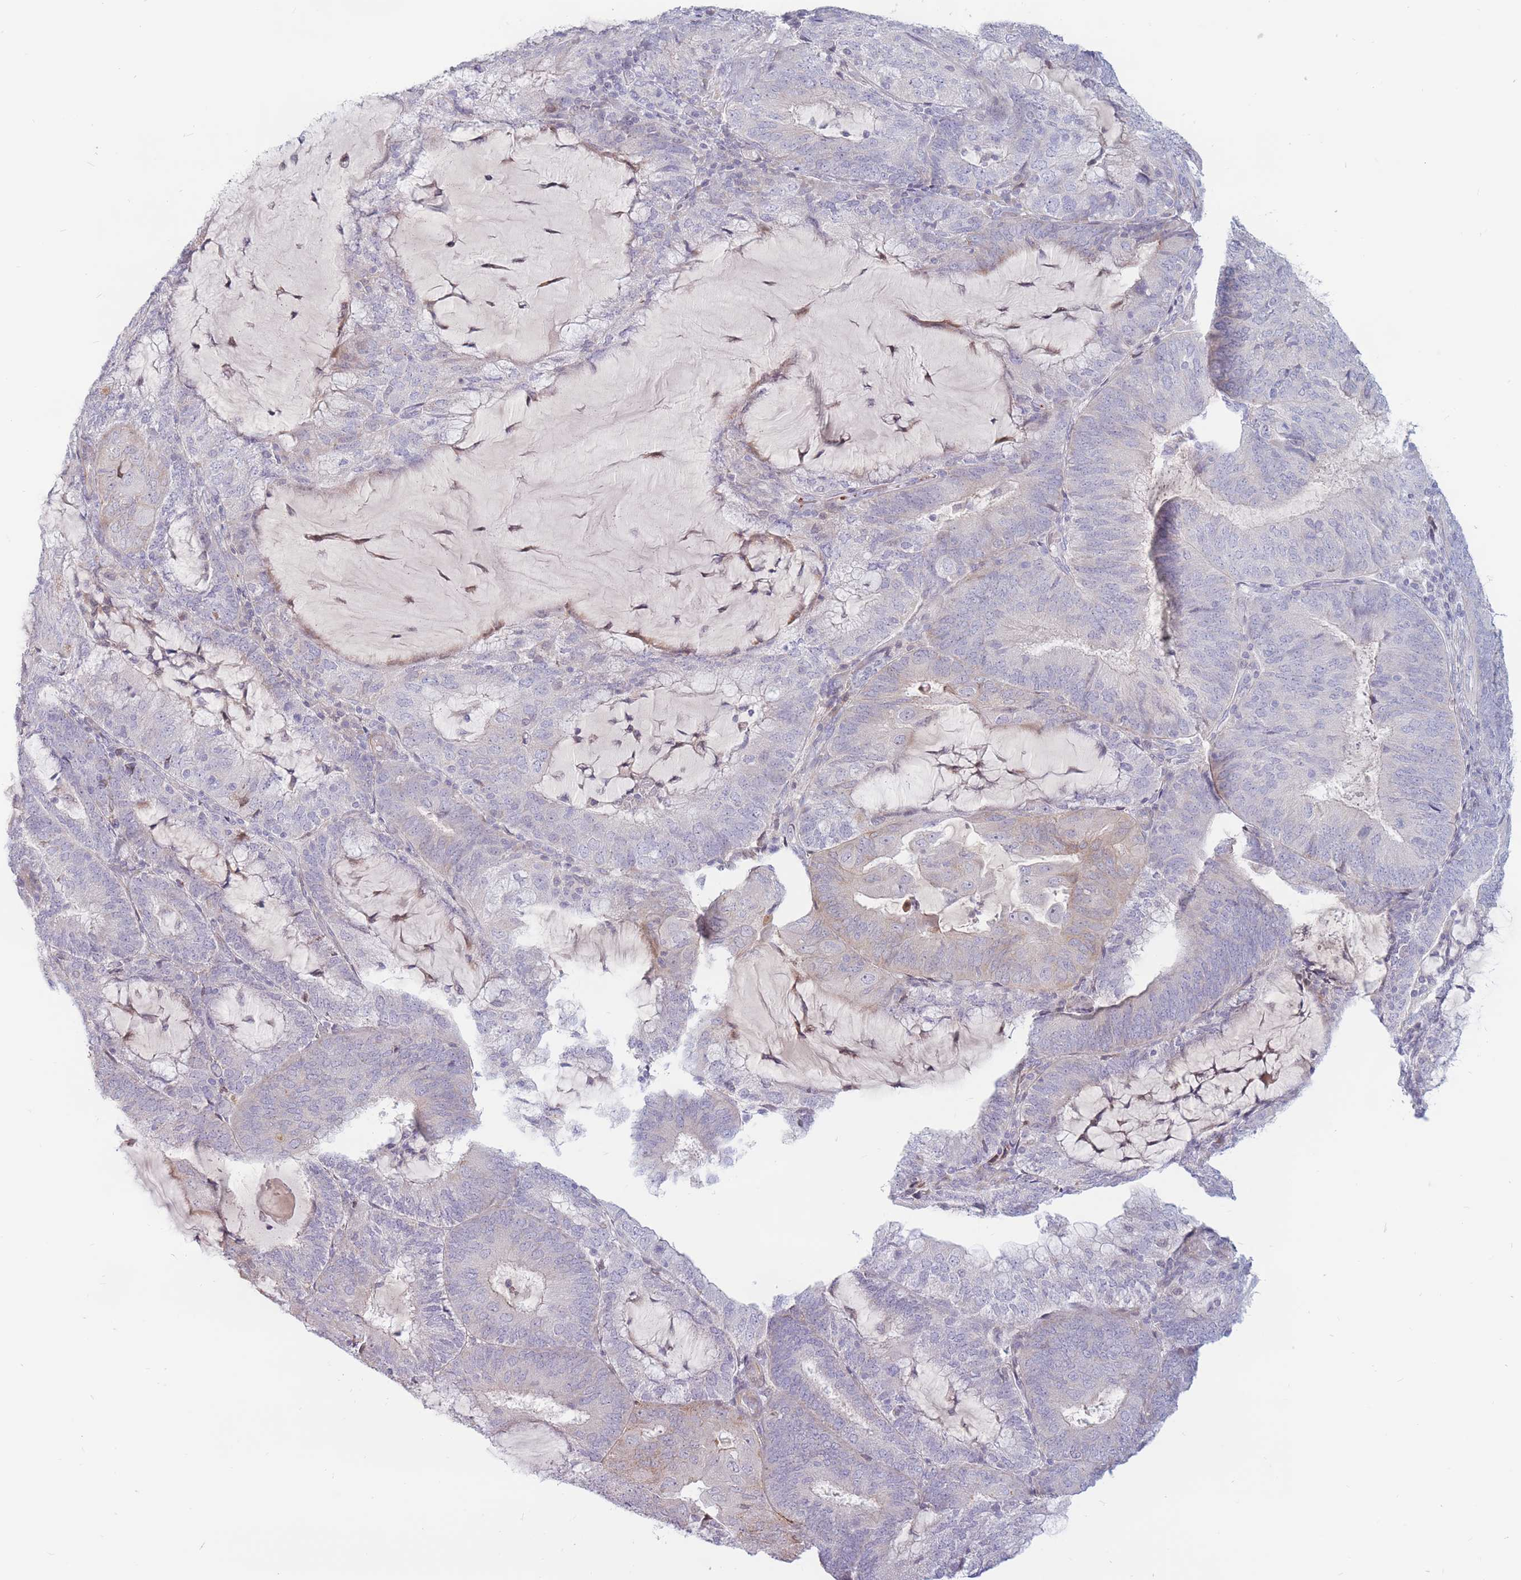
{"staining": {"intensity": "negative", "quantity": "none", "location": "none"}, "tissue": "endometrial cancer", "cell_type": "Tumor cells", "image_type": "cancer", "snomed": [{"axis": "morphology", "description": "Adenocarcinoma, NOS"}, {"axis": "topography", "description": "Endometrium"}], "caption": "High power microscopy micrograph of an IHC image of adenocarcinoma (endometrial), revealing no significant expression in tumor cells.", "gene": "PTGDR", "patient": {"sex": "female", "age": 81}}